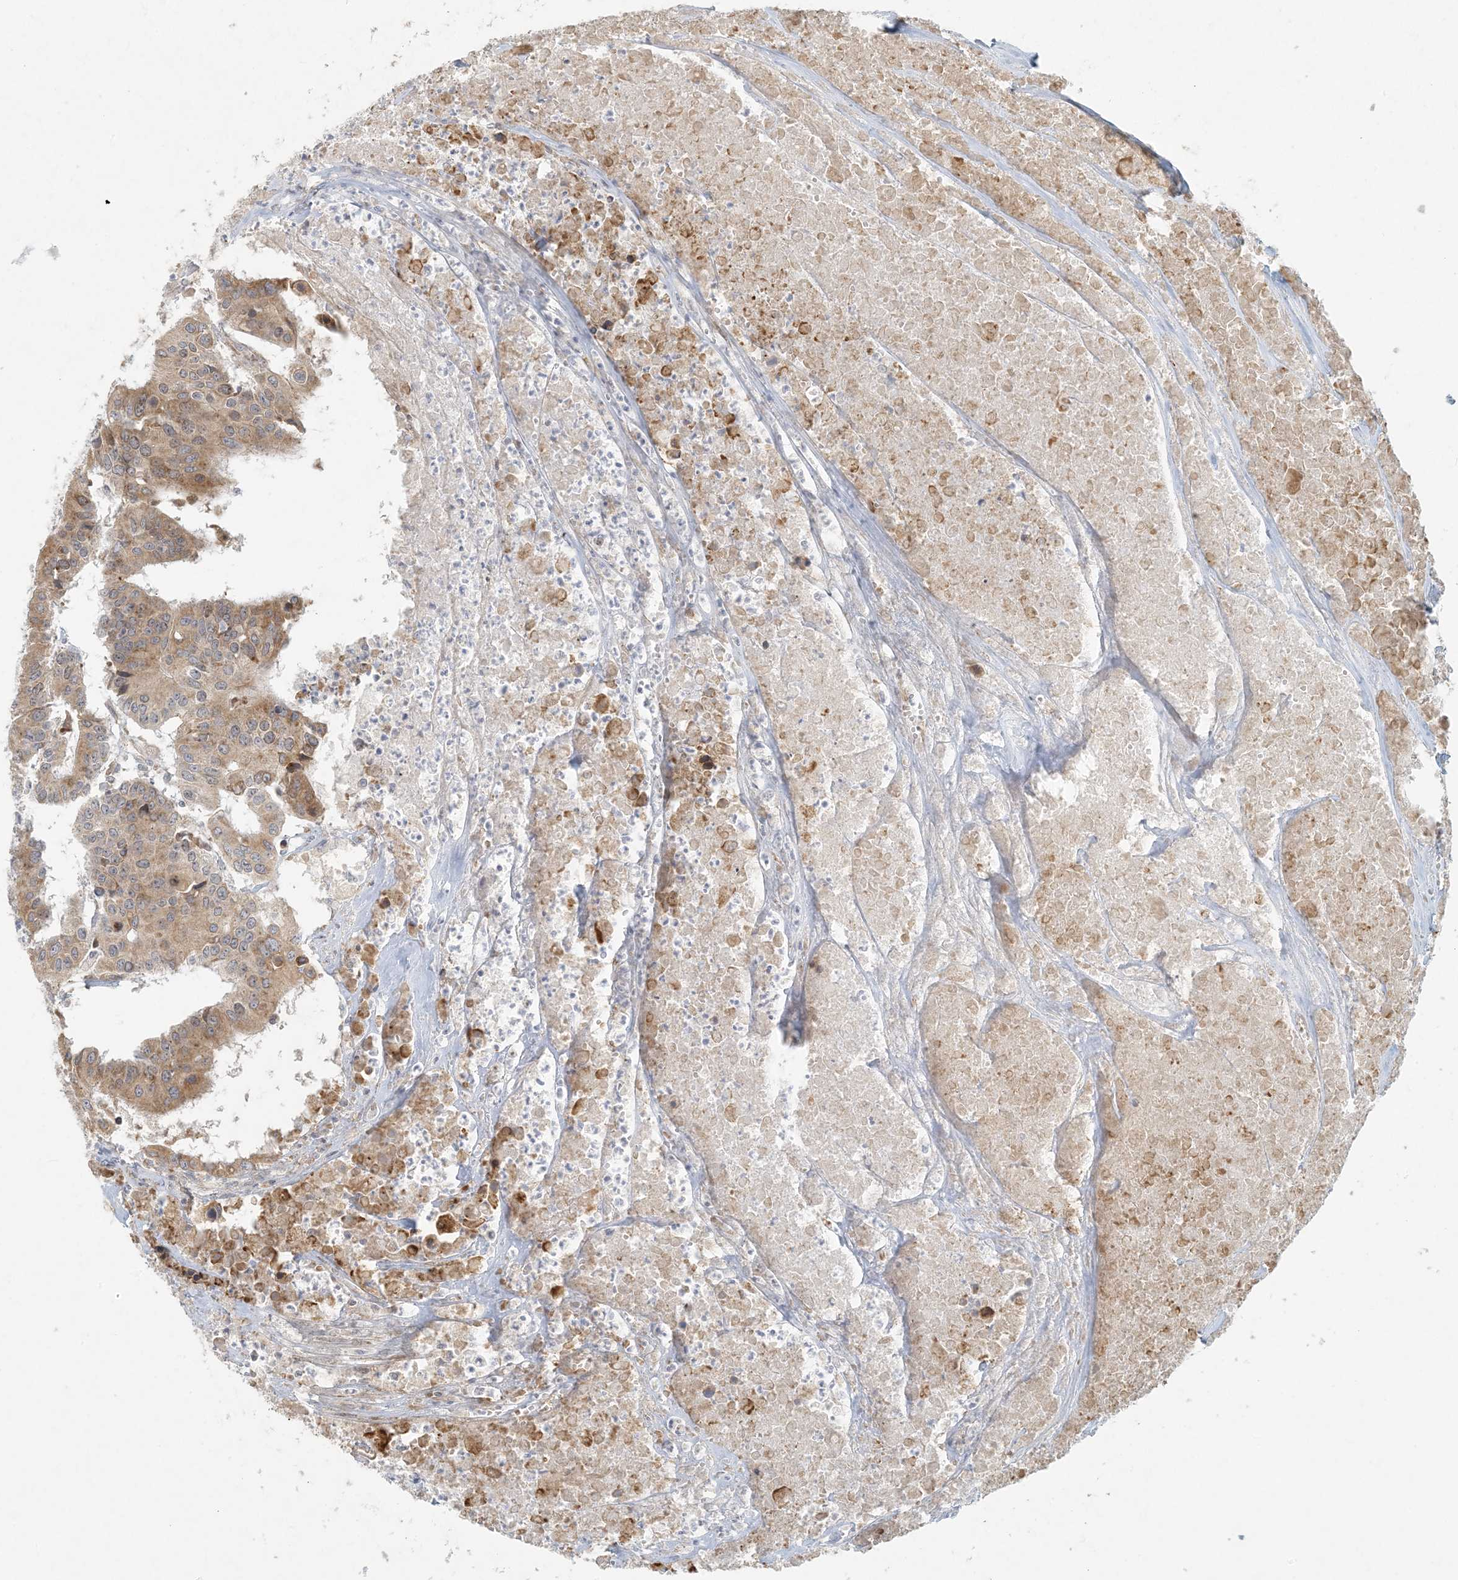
{"staining": {"intensity": "moderate", "quantity": ">75%", "location": "cytoplasmic/membranous"}, "tissue": "colorectal cancer", "cell_type": "Tumor cells", "image_type": "cancer", "snomed": [{"axis": "morphology", "description": "Adenocarcinoma, NOS"}, {"axis": "topography", "description": "Colon"}], "caption": "Immunohistochemical staining of colorectal cancer demonstrates moderate cytoplasmic/membranous protein expression in about >75% of tumor cells. (DAB = brown stain, brightfield microscopy at high magnification).", "gene": "HACL1", "patient": {"sex": "male", "age": 77}}